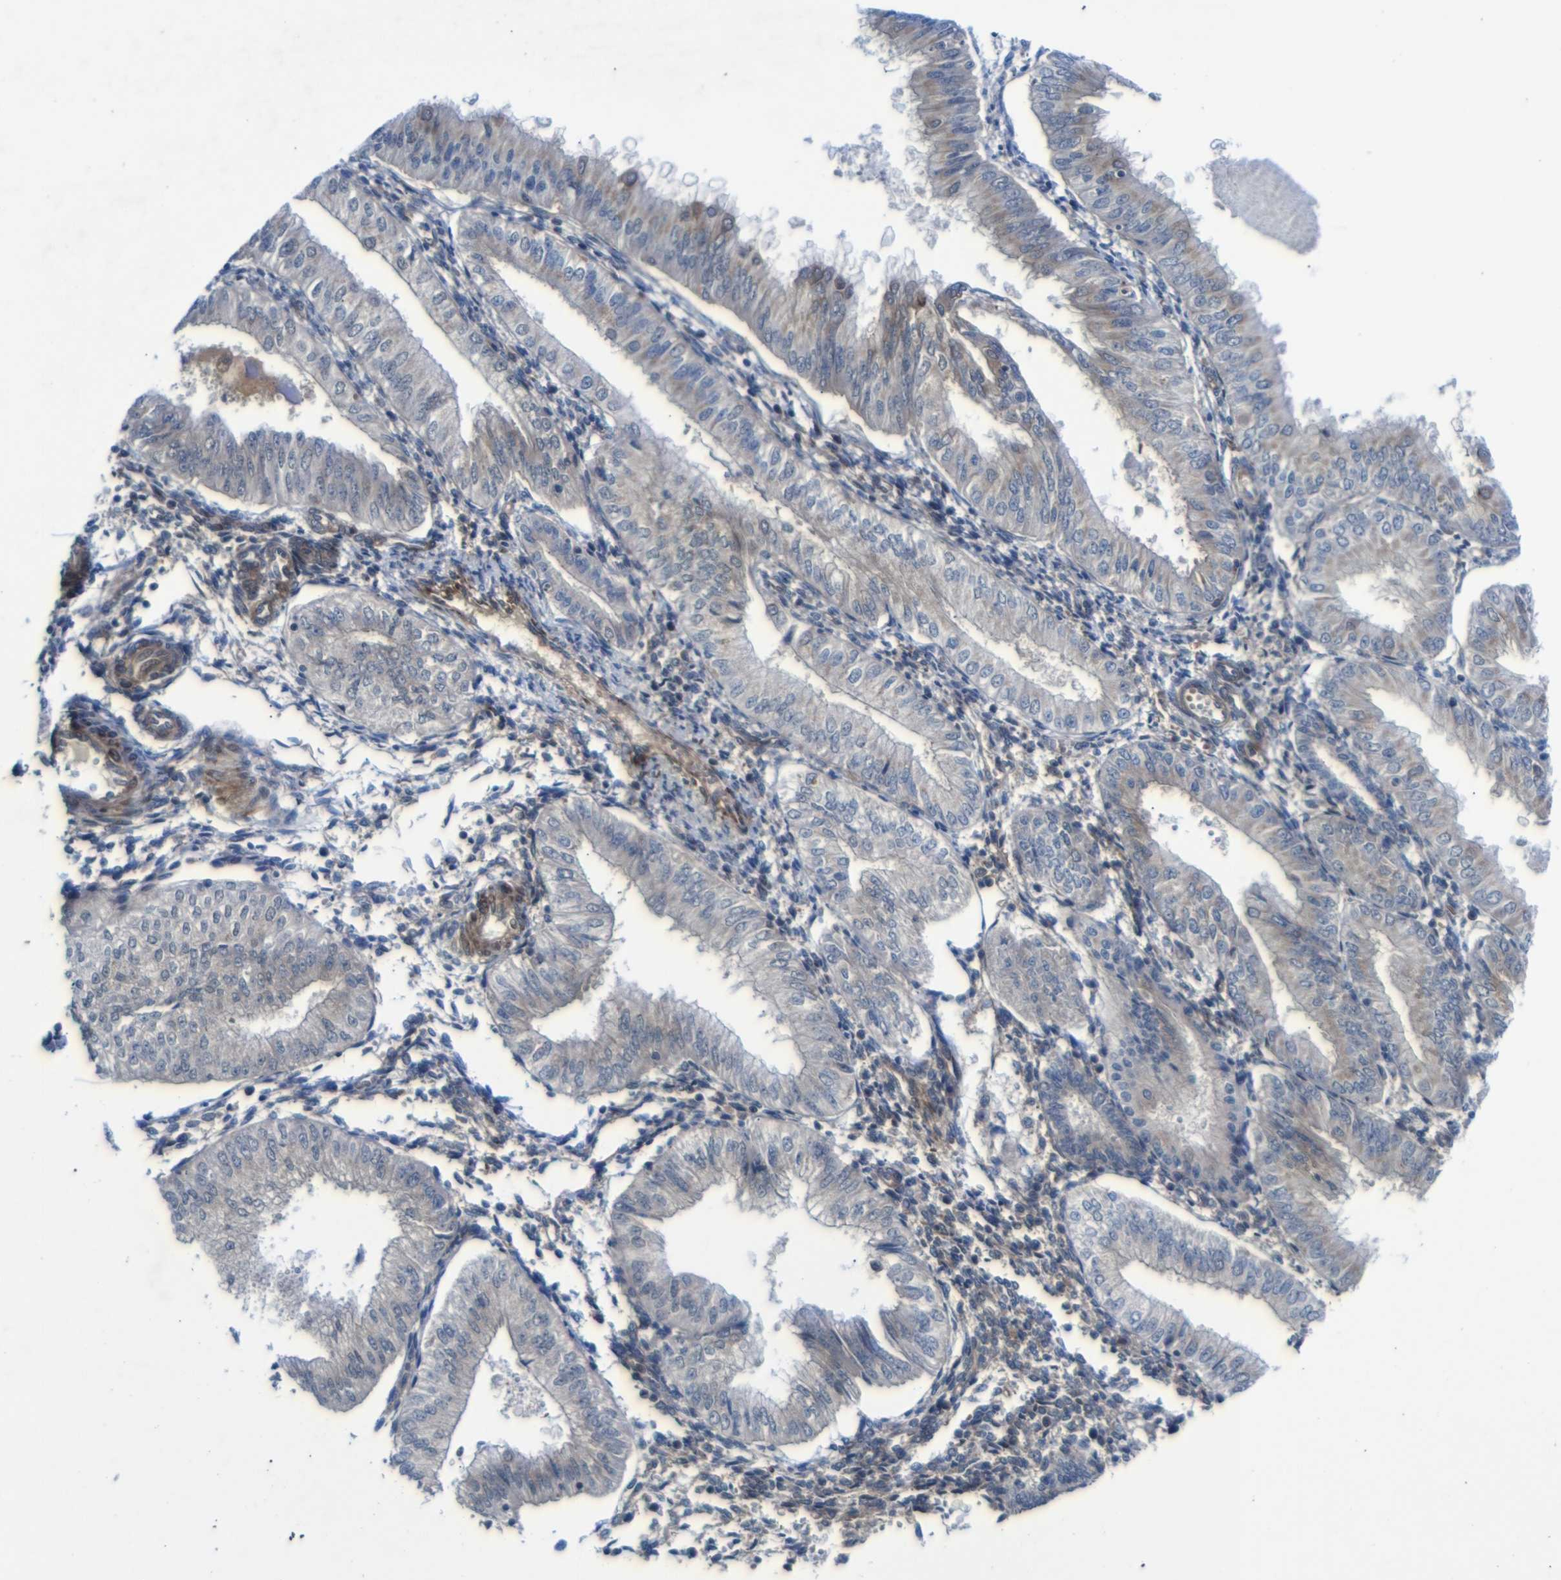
{"staining": {"intensity": "weak", "quantity": ">75%", "location": "cytoplasmic/membranous"}, "tissue": "endometrial cancer", "cell_type": "Tumor cells", "image_type": "cancer", "snomed": [{"axis": "morphology", "description": "Adenocarcinoma, NOS"}, {"axis": "topography", "description": "Endometrium"}], "caption": "Adenocarcinoma (endometrial) stained for a protein reveals weak cytoplasmic/membranous positivity in tumor cells. (IHC, brightfield microscopy, high magnification).", "gene": "PARP14", "patient": {"sex": "female", "age": 53}}